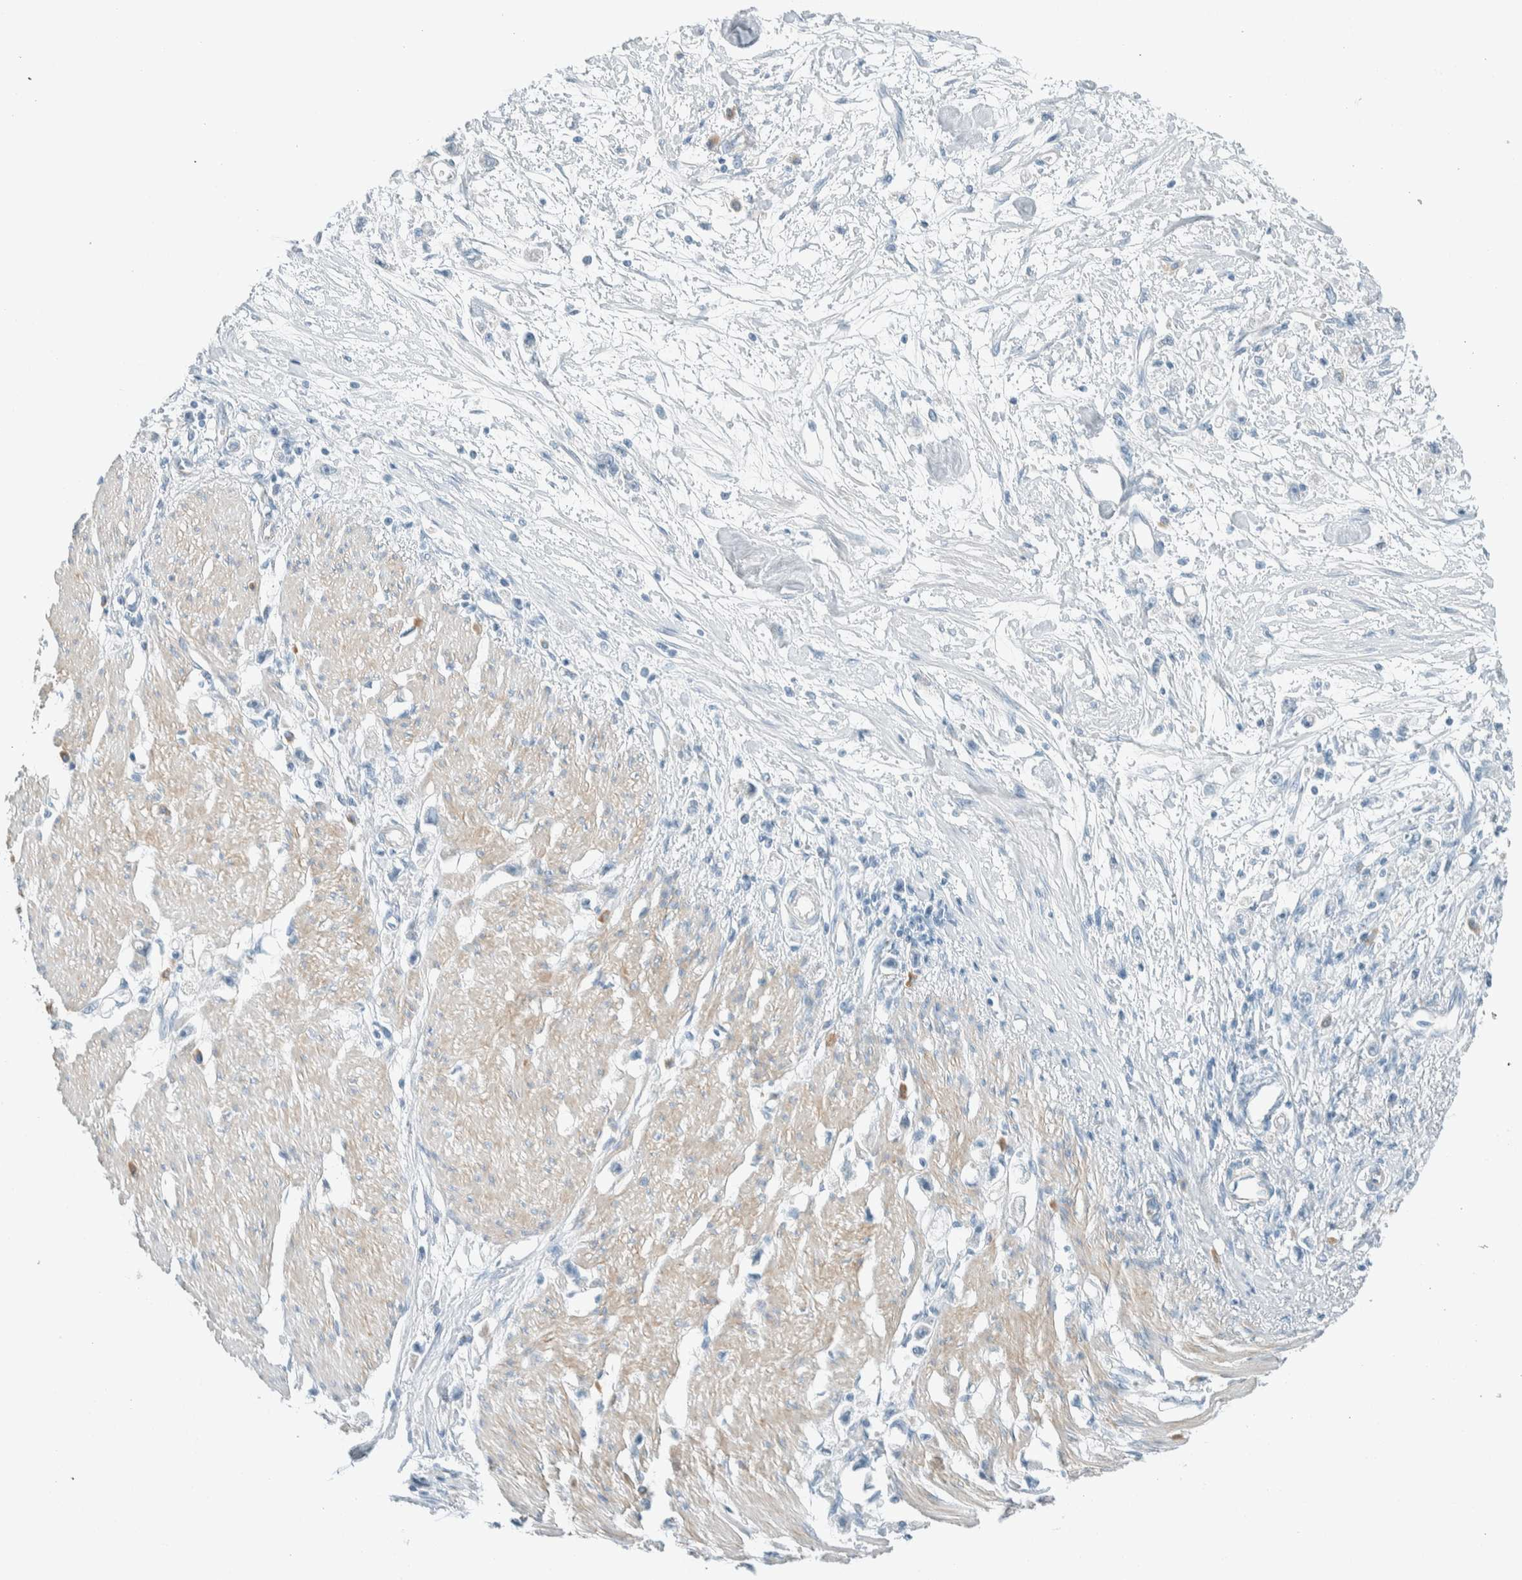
{"staining": {"intensity": "negative", "quantity": "none", "location": "none"}, "tissue": "stomach cancer", "cell_type": "Tumor cells", "image_type": "cancer", "snomed": [{"axis": "morphology", "description": "Adenocarcinoma, NOS"}, {"axis": "topography", "description": "Stomach"}], "caption": "Stomach adenocarcinoma stained for a protein using immunohistochemistry exhibits no positivity tumor cells.", "gene": "SLFN12", "patient": {"sex": "female", "age": 59}}